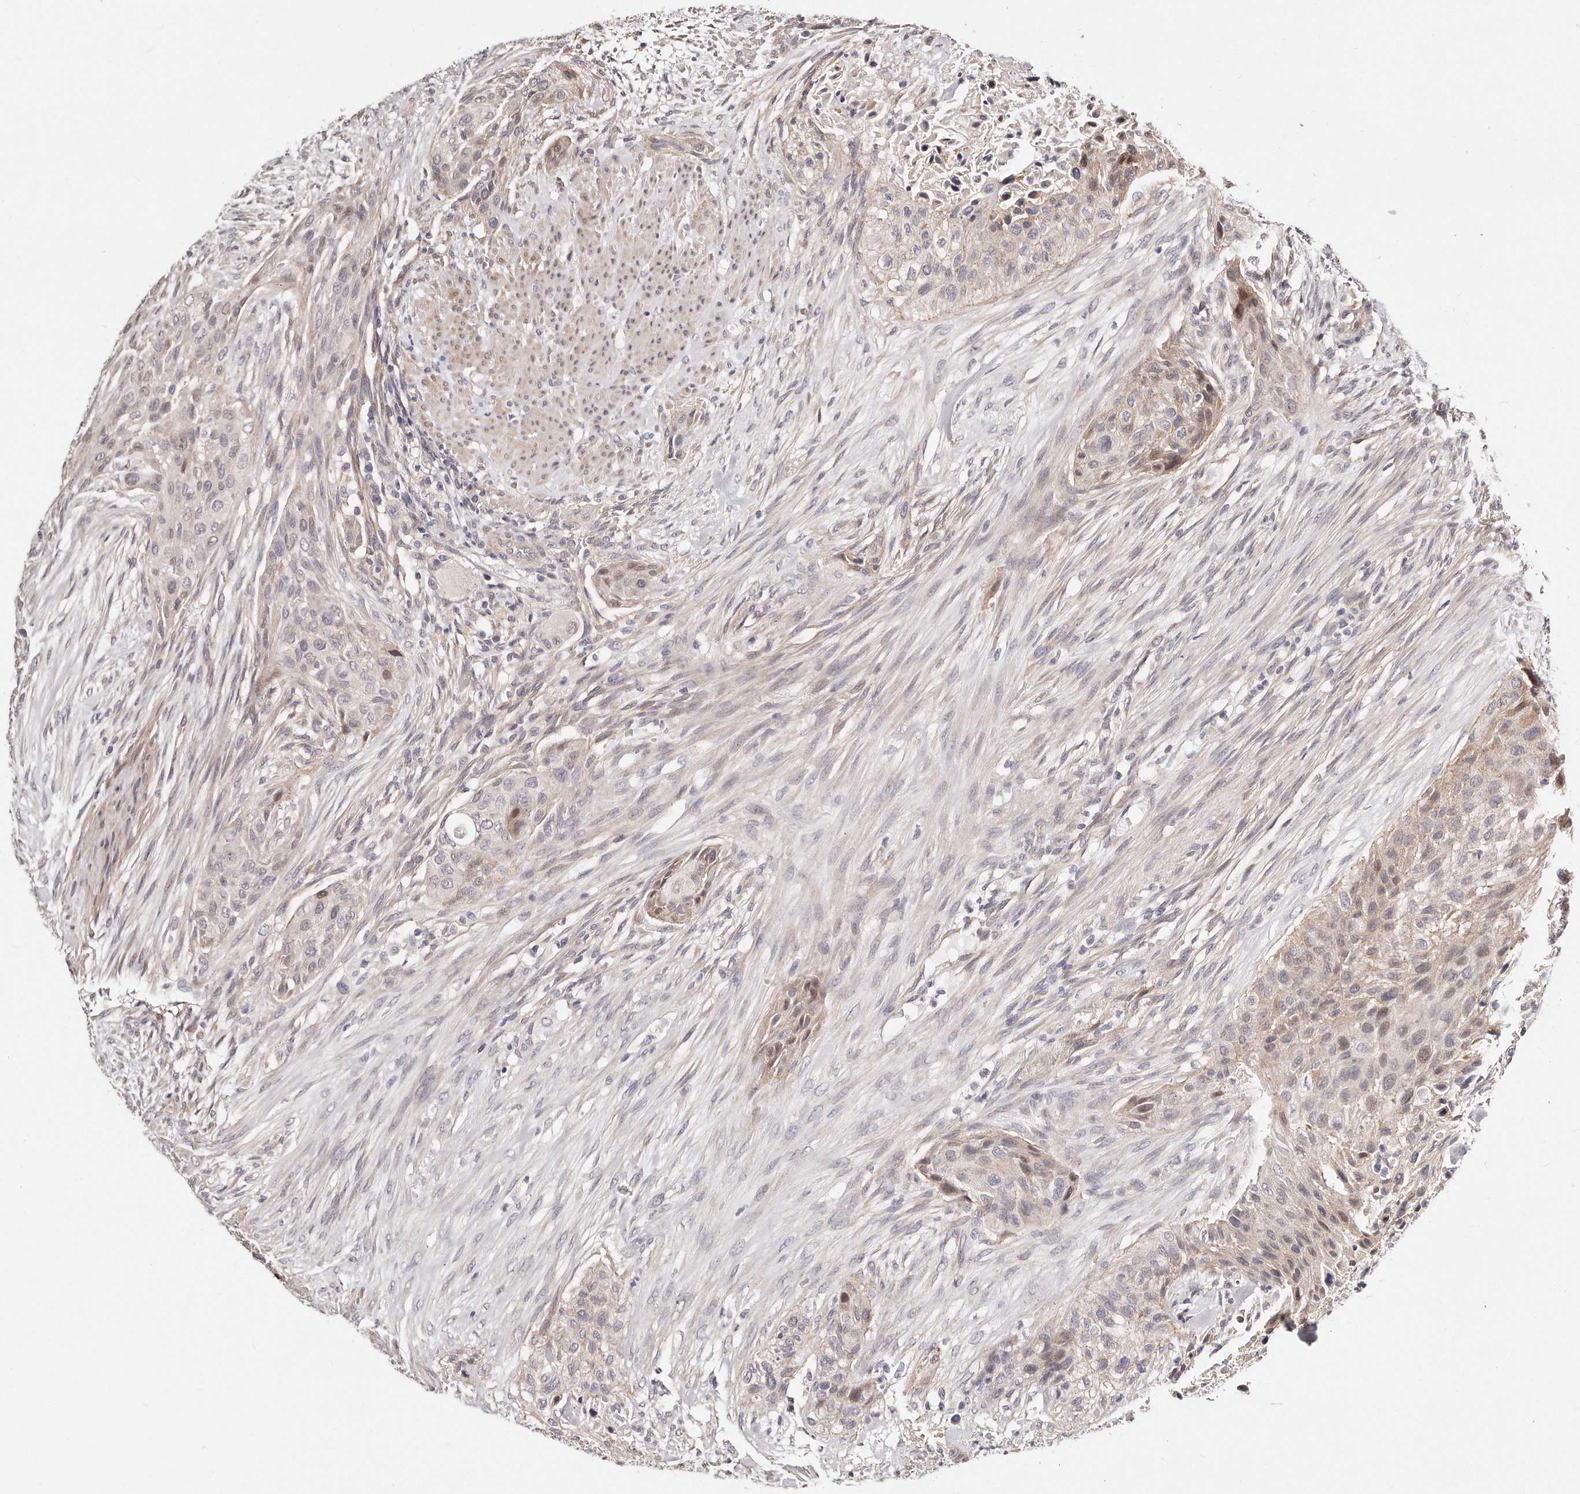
{"staining": {"intensity": "weak", "quantity": "<25%", "location": "nuclear"}, "tissue": "urothelial cancer", "cell_type": "Tumor cells", "image_type": "cancer", "snomed": [{"axis": "morphology", "description": "Urothelial carcinoma, High grade"}, {"axis": "topography", "description": "Urinary bladder"}], "caption": "An immunohistochemistry histopathology image of urothelial carcinoma (high-grade) is shown. There is no staining in tumor cells of urothelial carcinoma (high-grade).", "gene": "CASZ1", "patient": {"sex": "male", "age": 35}}